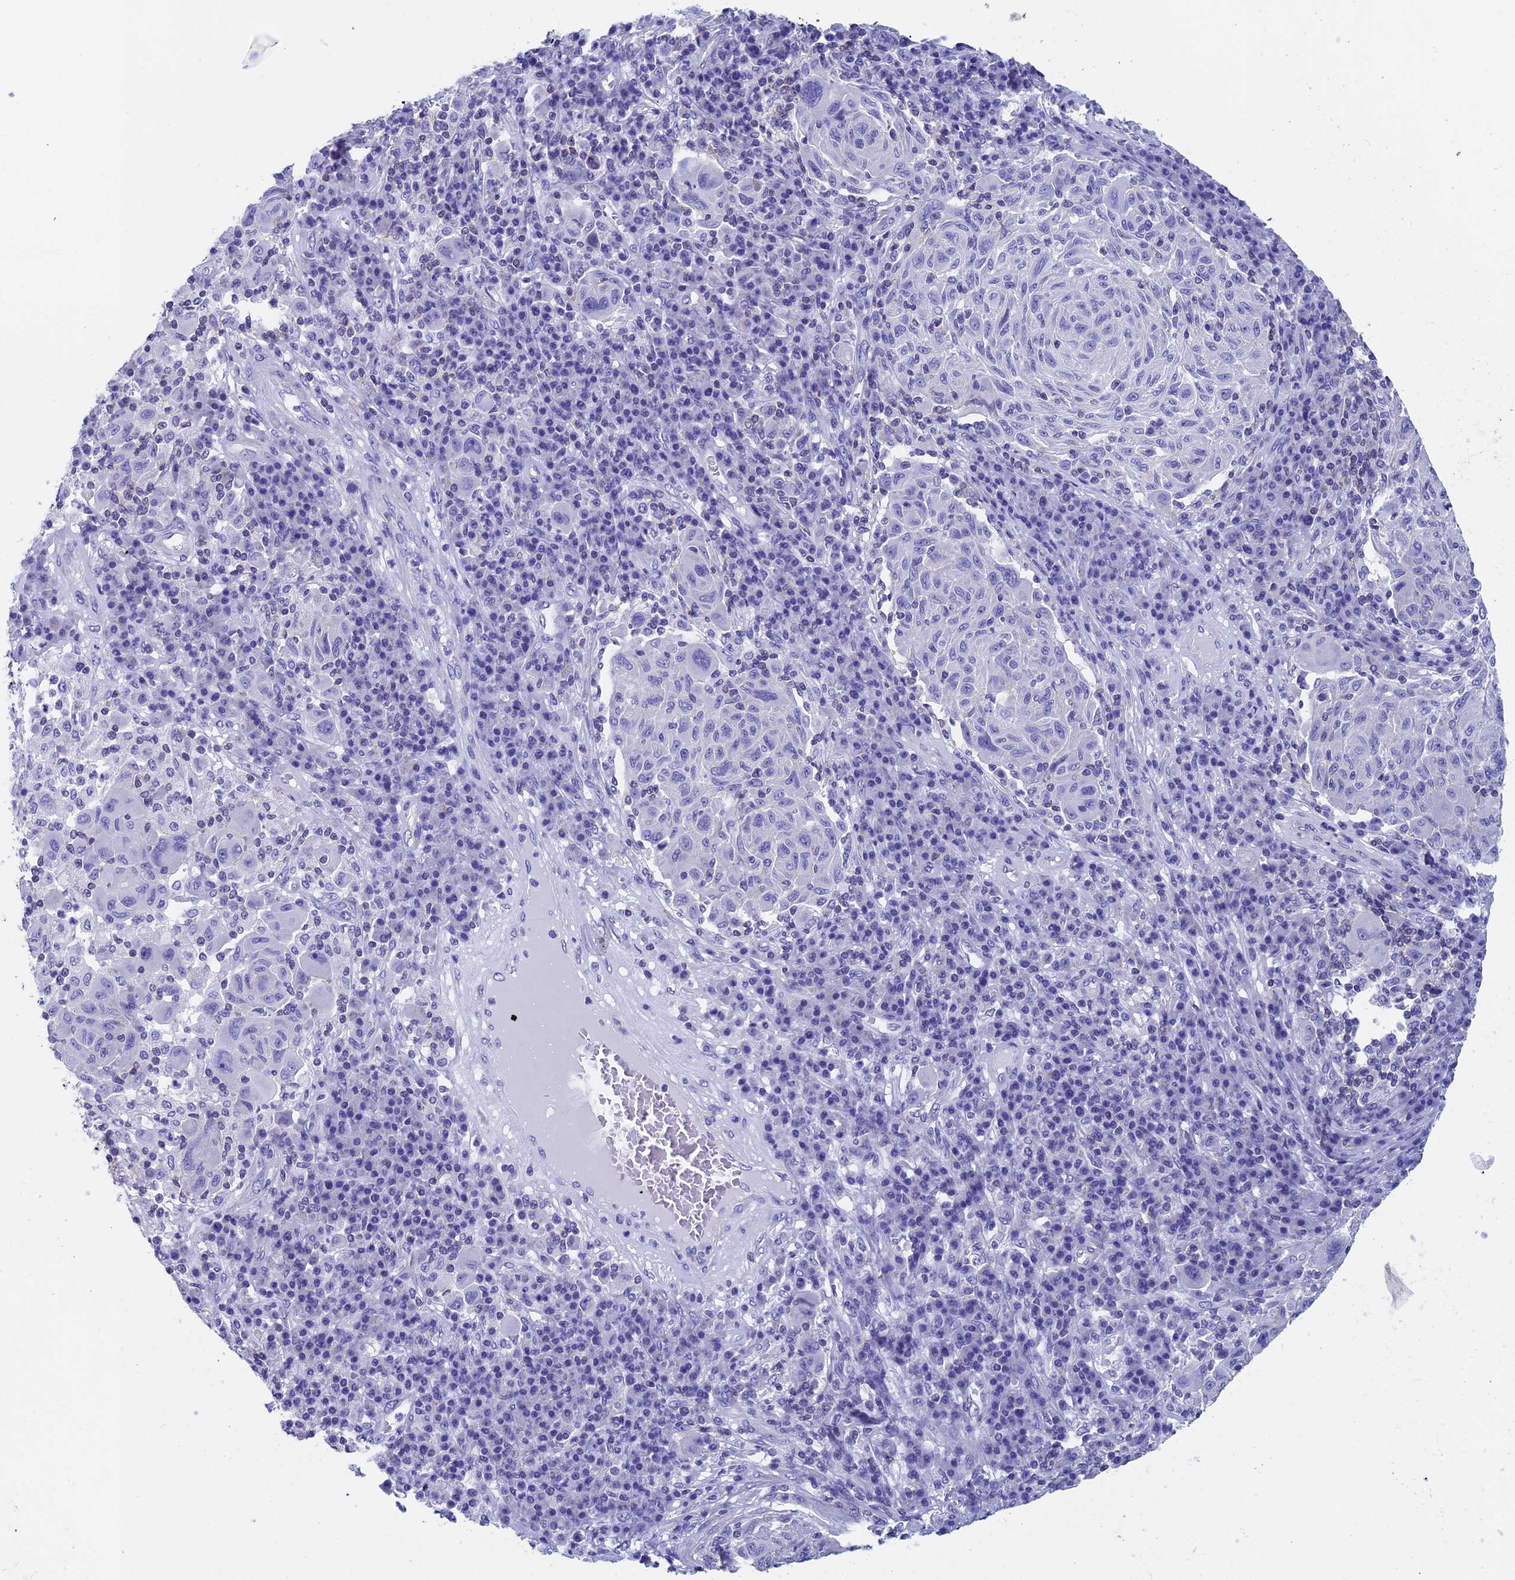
{"staining": {"intensity": "negative", "quantity": "none", "location": "none"}, "tissue": "melanoma", "cell_type": "Tumor cells", "image_type": "cancer", "snomed": [{"axis": "morphology", "description": "Malignant melanoma, NOS"}, {"axis": "topography", "description": "Skin"}], "caption": "IHC micrograph of melanoma stained for a protein (brown), which shows no staining in tumor cells. (Brightfield microscopy of DAB (3,3'-diaminobenzidine) immunohistochemistry (IHC) at high magnification).", "gene": "SEPTIN1", "patient": {"sex": "male", "age": 53}}